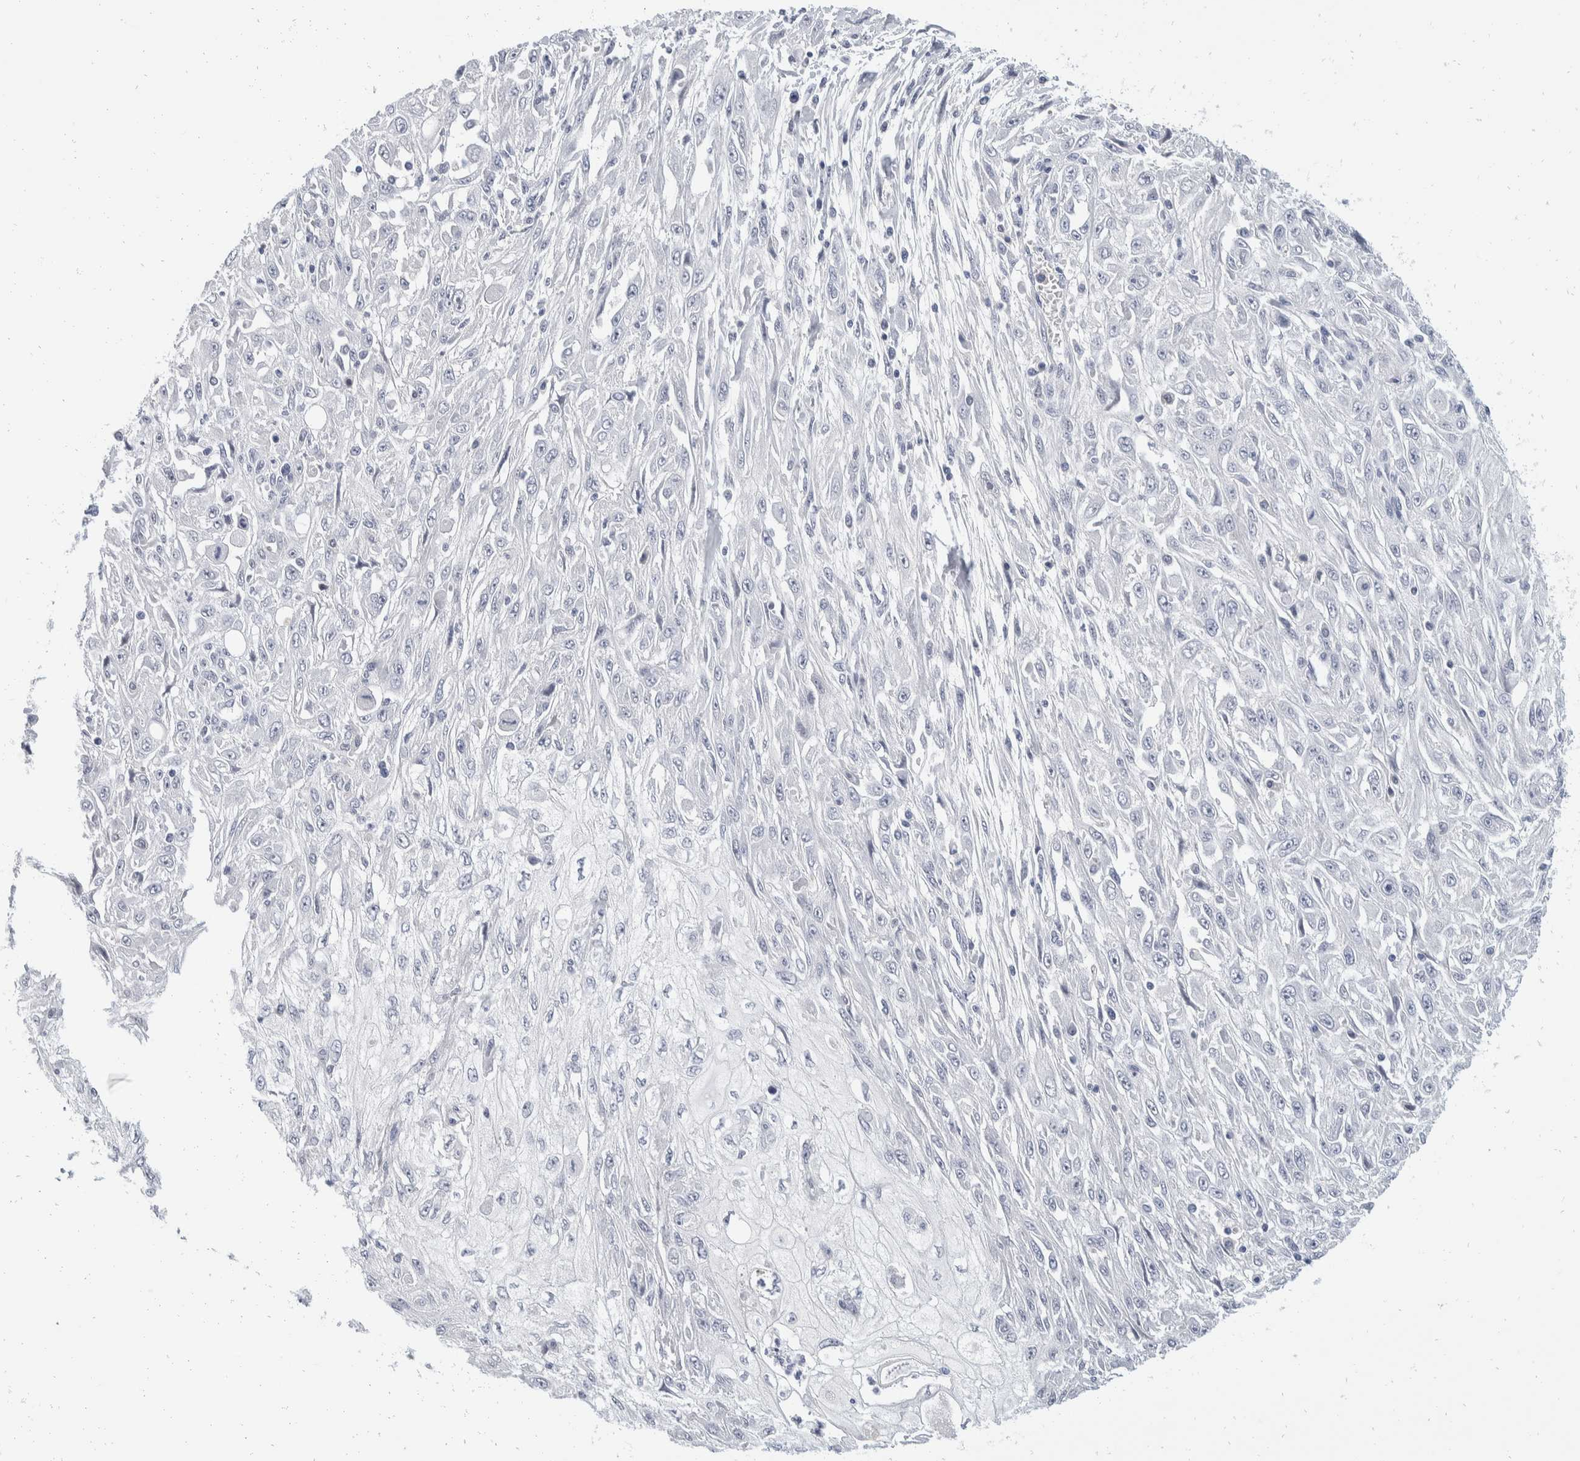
{"staining": {"intensity": "negative", "quantity": "none", "location": "none"}, "tissue": "skin cancer", "cell_type": "Tumor cells", "image_type": "cancer", "snomed": [{"axis": "morphology", "description": "Squamous cell carcinoma, NOS"}, {"axis": "morphology", "description": "Squamous cell carcinoma, metastatic, NOS"}, {"axis": "topography", "description": "Skin"}, {"axis": "topography", "description": "Lymph node"}], "caption": "A high-resolution photomicrograph shows IHC staining of skin cancer, which shows no significant staining in tumor cells. (Brightfield microscopy of DAB IHC at high magnification).", "gene": "CATSPERD", "patient": {"sex": "male", "age": 75}}